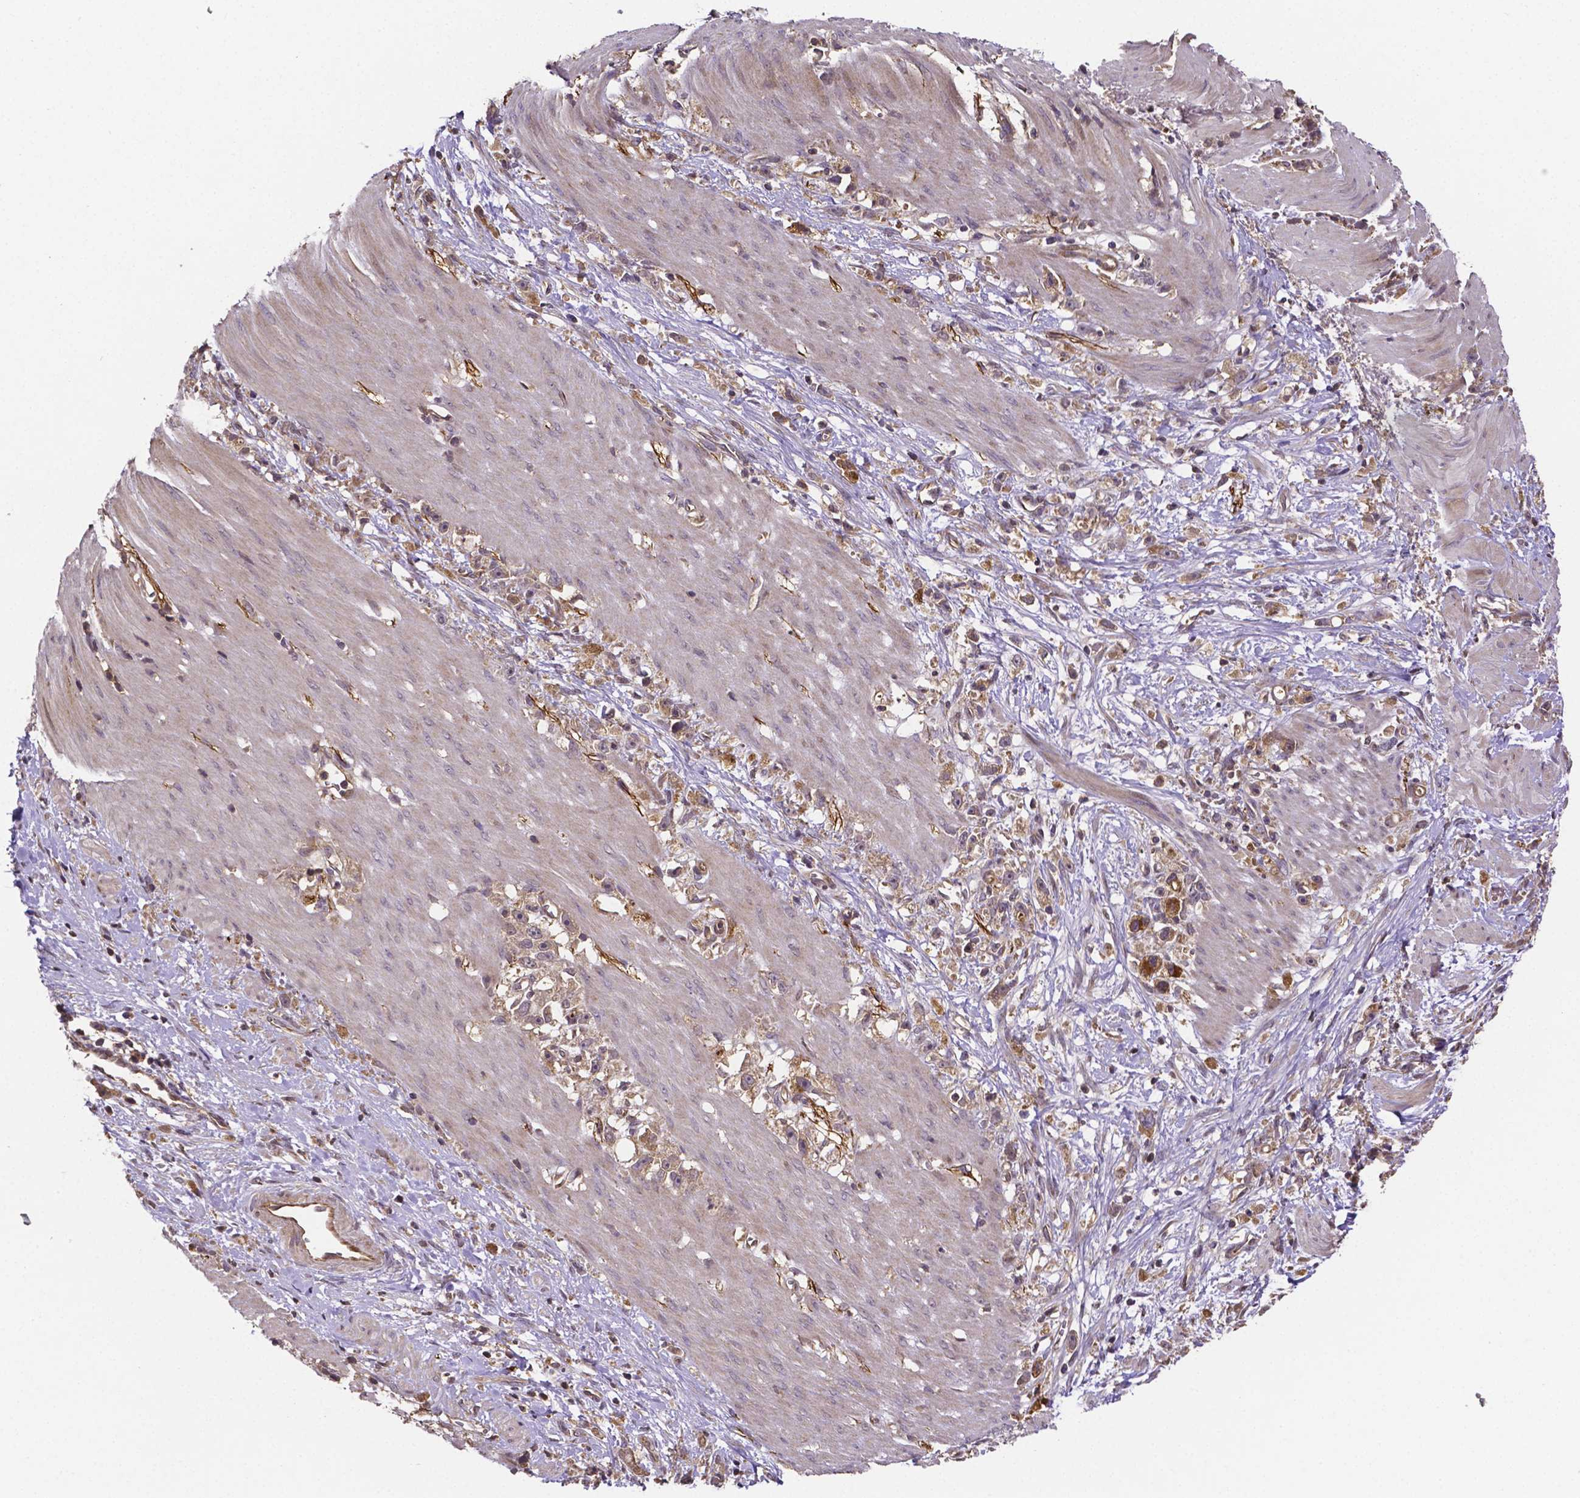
{"staining": {"intensity": "weak", "quantity": ">75%", "location": "cytoplasmic/membranous"}, "tissue": "stomach cancer", "cell_type": "Tumor cells", "image_type": "cancer", "snomed": [{"axis": "morphology", "description": "Adenocarcinoma, NOS"}, {"axis": "topography", "description": "Stomach"}], "caption": "This micrograph reveals immunohistochemistry staining of human stomach cancer, with low weak cytoplasmic/membranous positivity in about >75% of tumor cells.", "gene": "RNF123", "patient": {"sex": "female", "age": 59}}